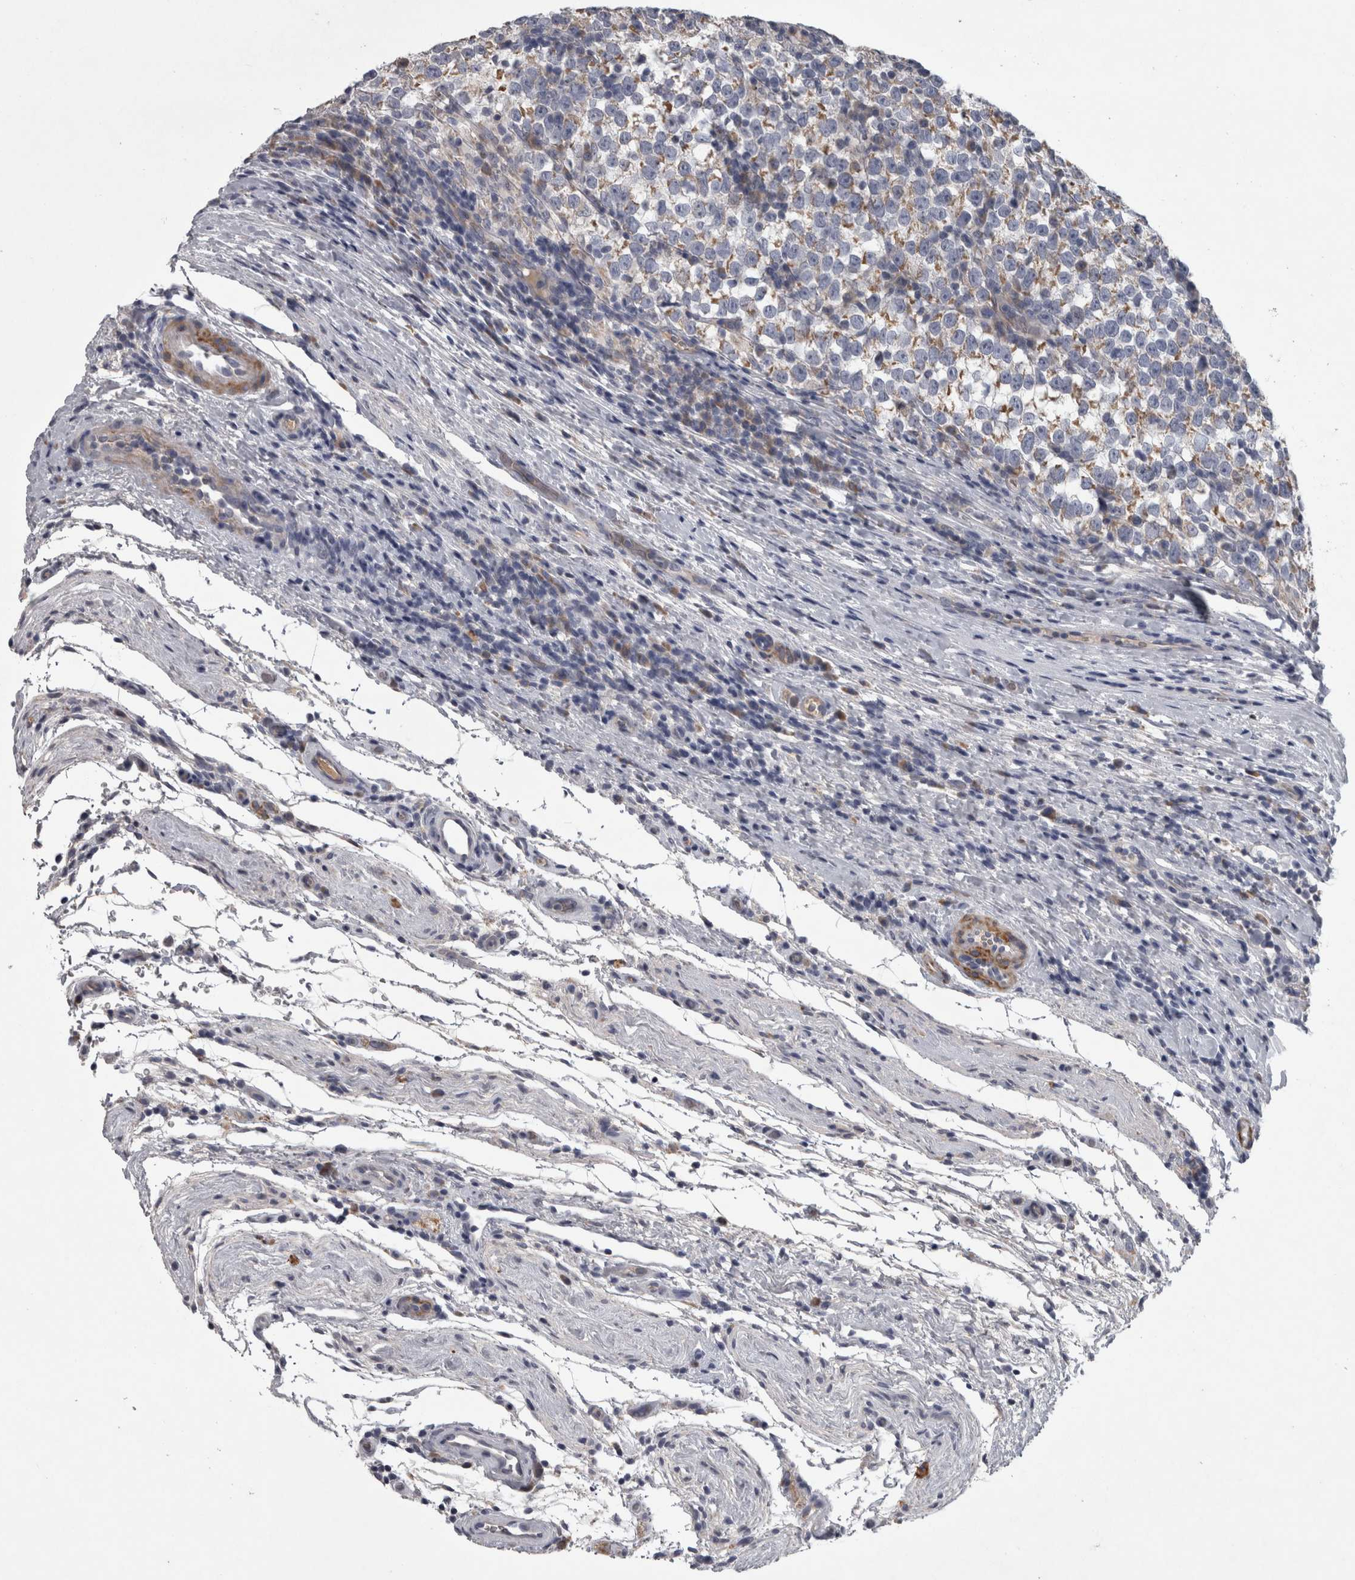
{"staining": {"intensity": "moderate", "quantity": "<25%", "location": "cytoplasmic/membranous"}, "tissue": "testis cancer", "cell_type": "Tumor cells", "image_type": "cancer", "snomed": [{"axis": "morphology", "description": "Normal tissue, NOS"}, {"axis": "morphology", "description": "Seminoma, NOS"}, {"axis": "topography", "description": "Testis"}], "caption": "High-power microscopy captured an IHC histopathology image of testis cancer, revealing moderate cytoplasmic/membranous expression in about <25% of tumor cells.", "gene": "DBT", "patient": {"sex": "male", "age": 43}}